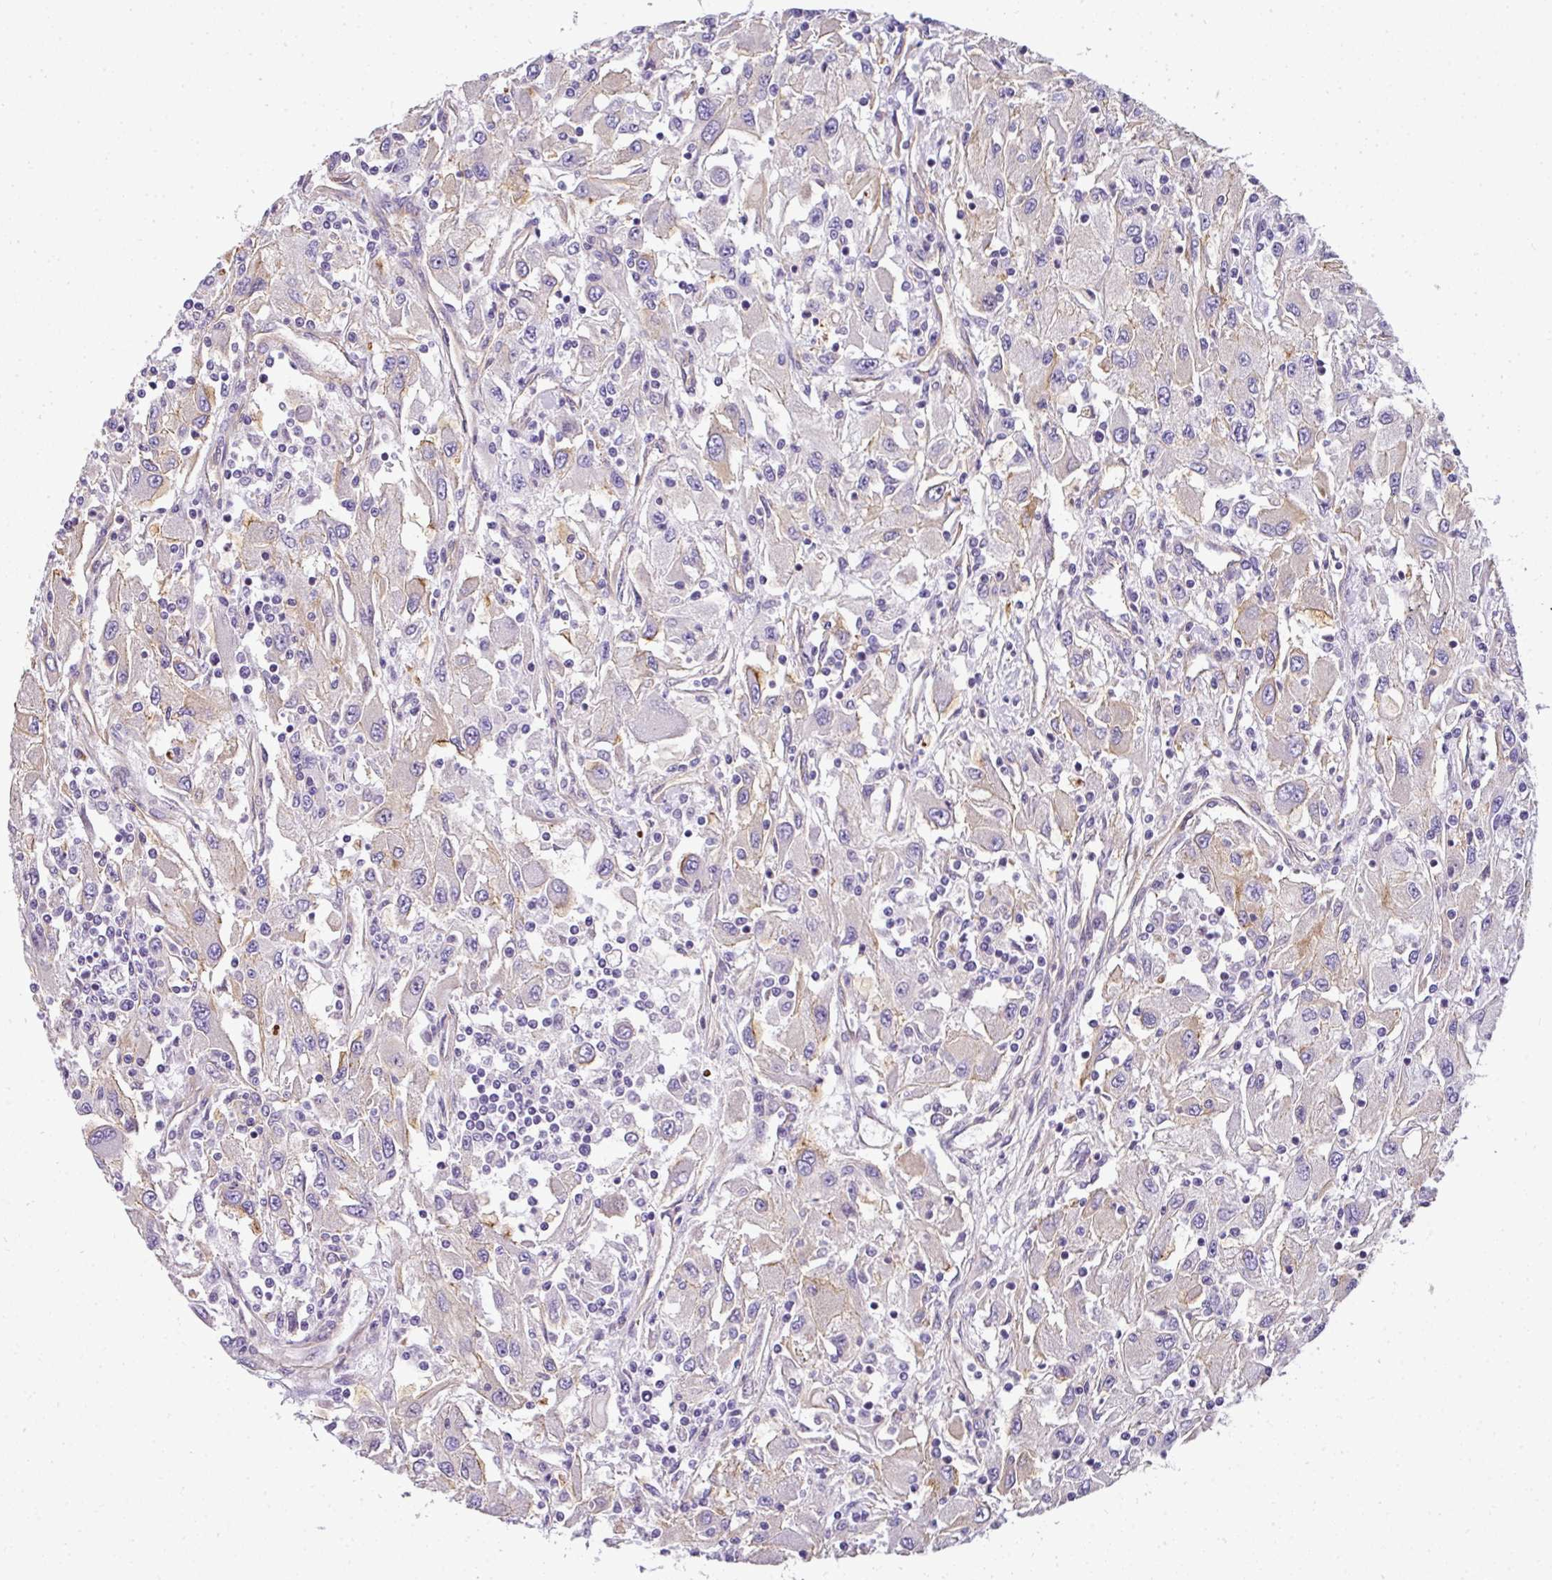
{"staining": {"intensity": "negative", "quantity": "none", "location": "none"}, "tissue": "renal cancer", "cell_type": "Tumor cells", "image_type": "cancer", "snomed": [{"axis": "morphology", "description": "Adenocarcinoma, NOS"}, {"axis": "topography", "description": "Kidney"}], "caption": "This is an immunohistochemistry (IHC) photomicrograph of renal cancer. There is no positivity in tumor cells.", "gene": "OR11H4", "patient": {"sex": "female", "age": 67}}